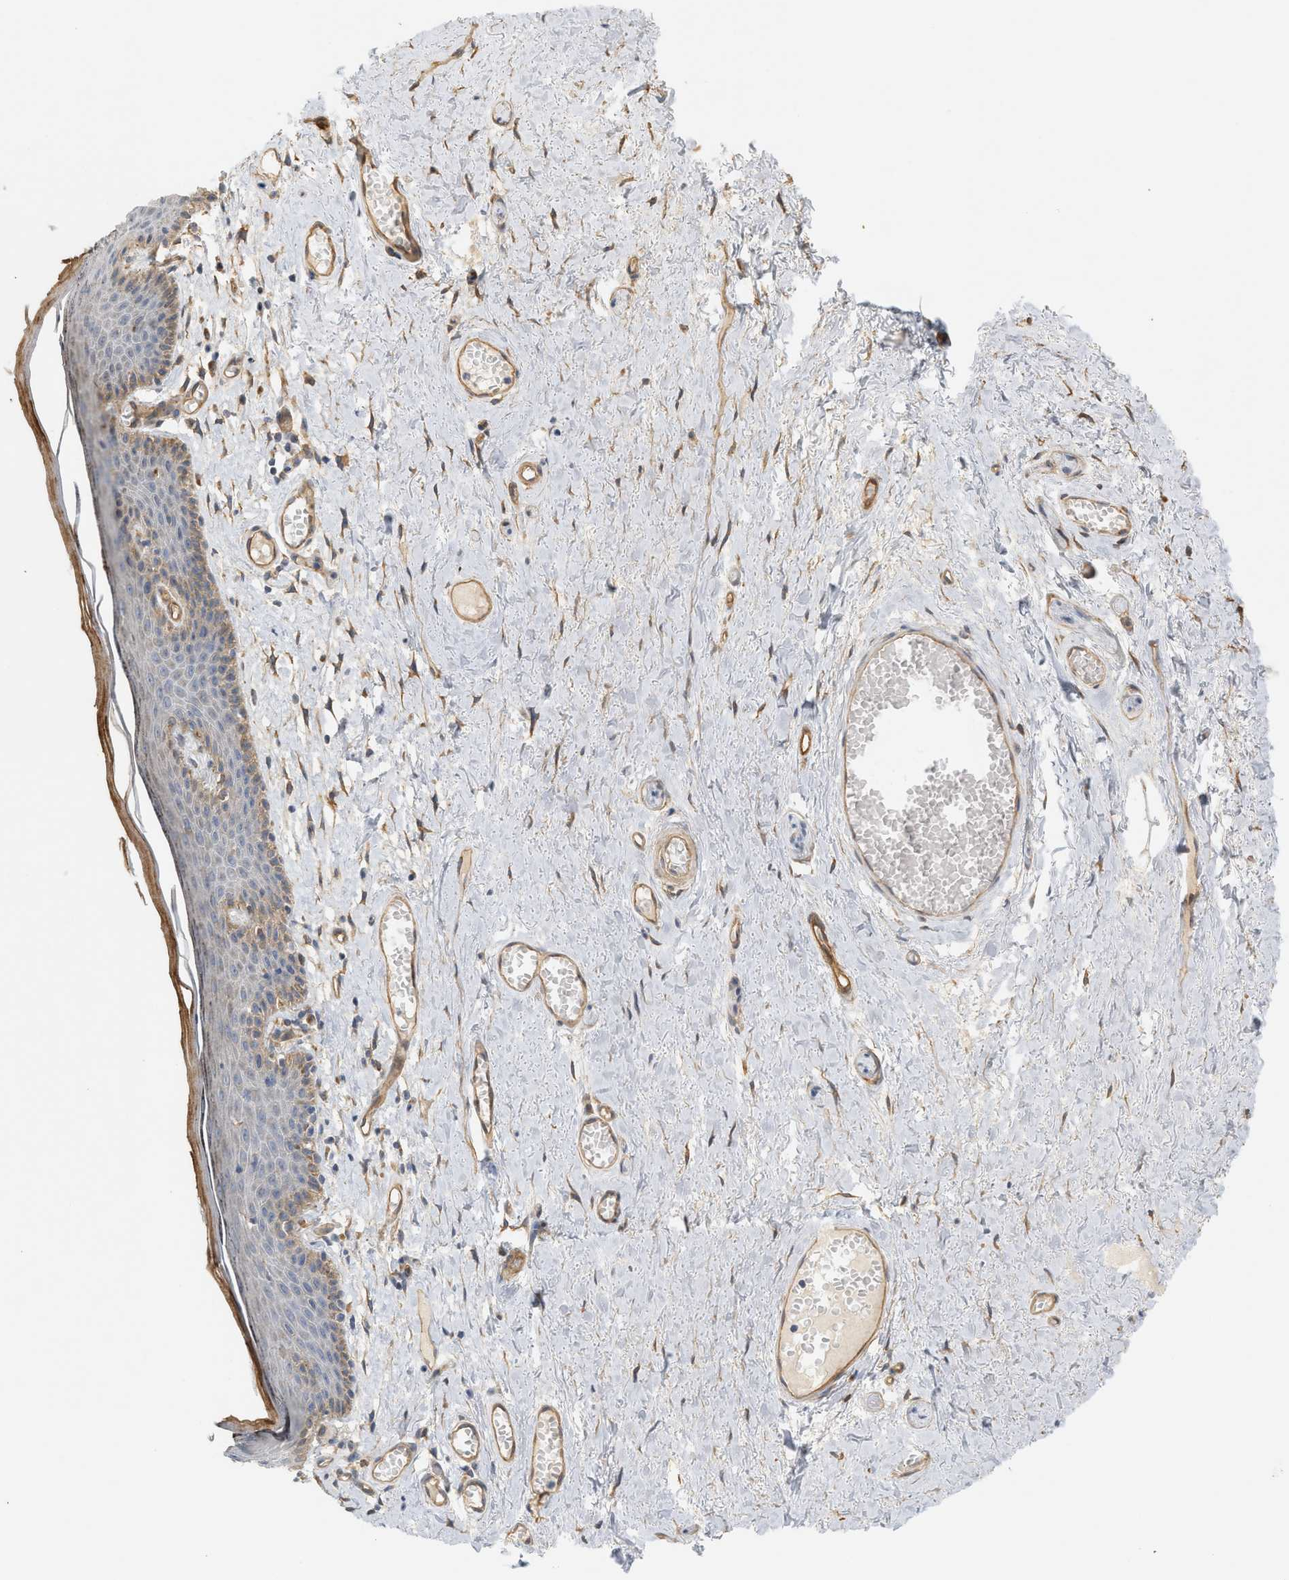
{"staining": {"intensity": "moderate", "quantity": "25%-75%", "location": "cytoplasmic/membranous"}, "tissue": "skin", "cell_type": "Epidermal cells", "image_type": "normal", "snomed": [{"axis": "morphology", "description": "Normal tissue, NOS"}, {"axis": "topography", "description": "Adipose tissue"}, {"axis": "topography", "description": "Vascular tissue"}, {"axis": "topography", "description": "Anal"}, {"axis": "topography", "description": "Peripheral nerve tissue"}], "caption": "This micrograph exhibits unremarkable skin stained with IHC to label a protein in brown. The cytoplasmic/membranous of epidermal cells show moderate positivity for the protein. Nuclei are counter-stained blue.", "gene": "SVOP", "patient": {"sex": "female", "age": 54}}